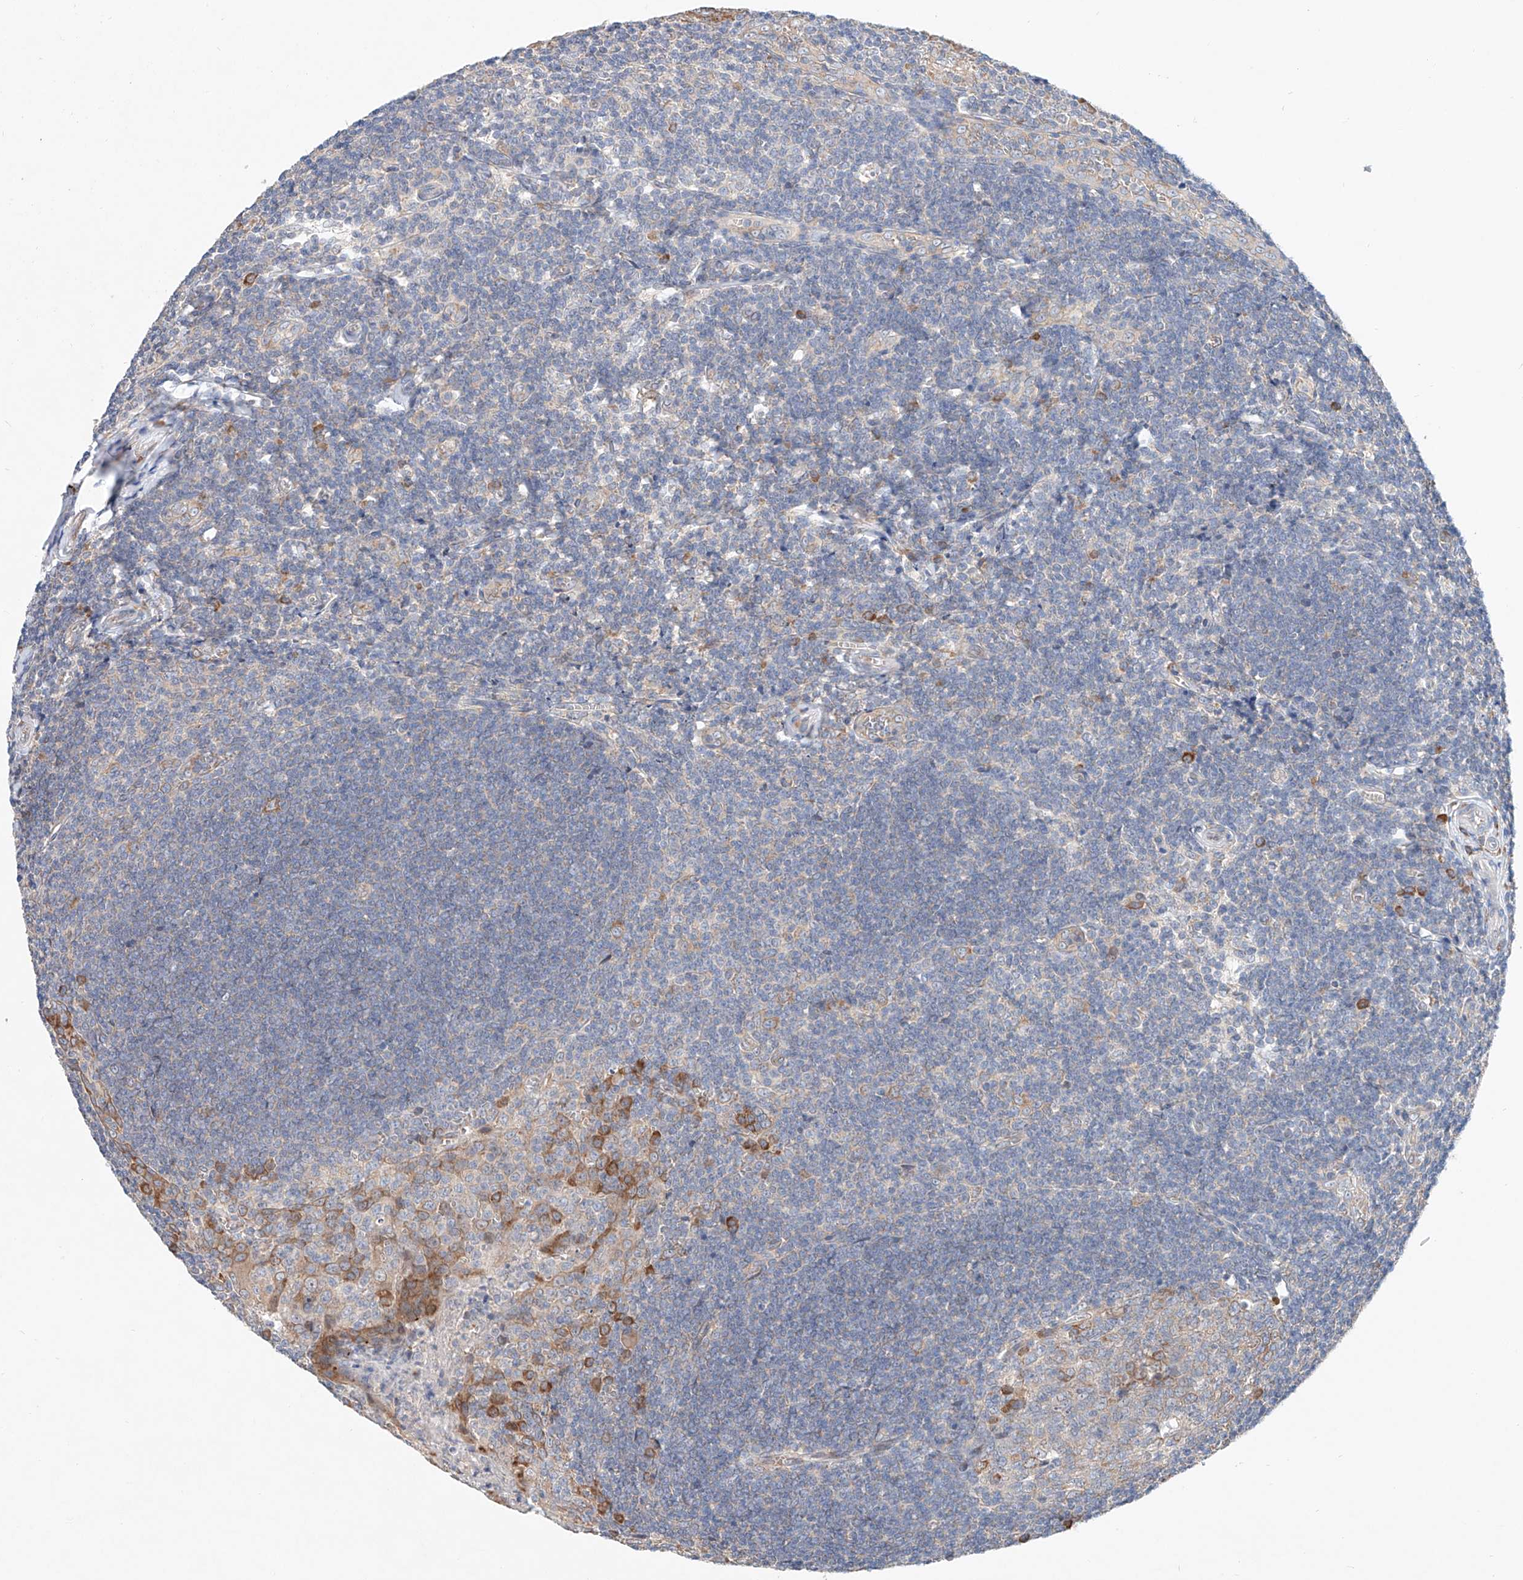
{"staining": {"intensity": "moderate", "quantity": "<25%", "location": "cytoplasmic/membranous"}, "tissue": "tonsil", "cell_type": "Germinal center cells", "image_type": "normal", "snomed": [{"axis": "morphology", "description": "Normal tissue, NOS"}, {"axis": "topography", "description": "Tonsil"}], "caption": "Tonsil stained with DAB (3,3'-diaminobenzidine) IHC reveals low levels of moderate cytoplasmic/membranous staining in about <25% of germinal center cells.", "gene": "FASTK", "patient": {"sex": "male", "age": 27}}